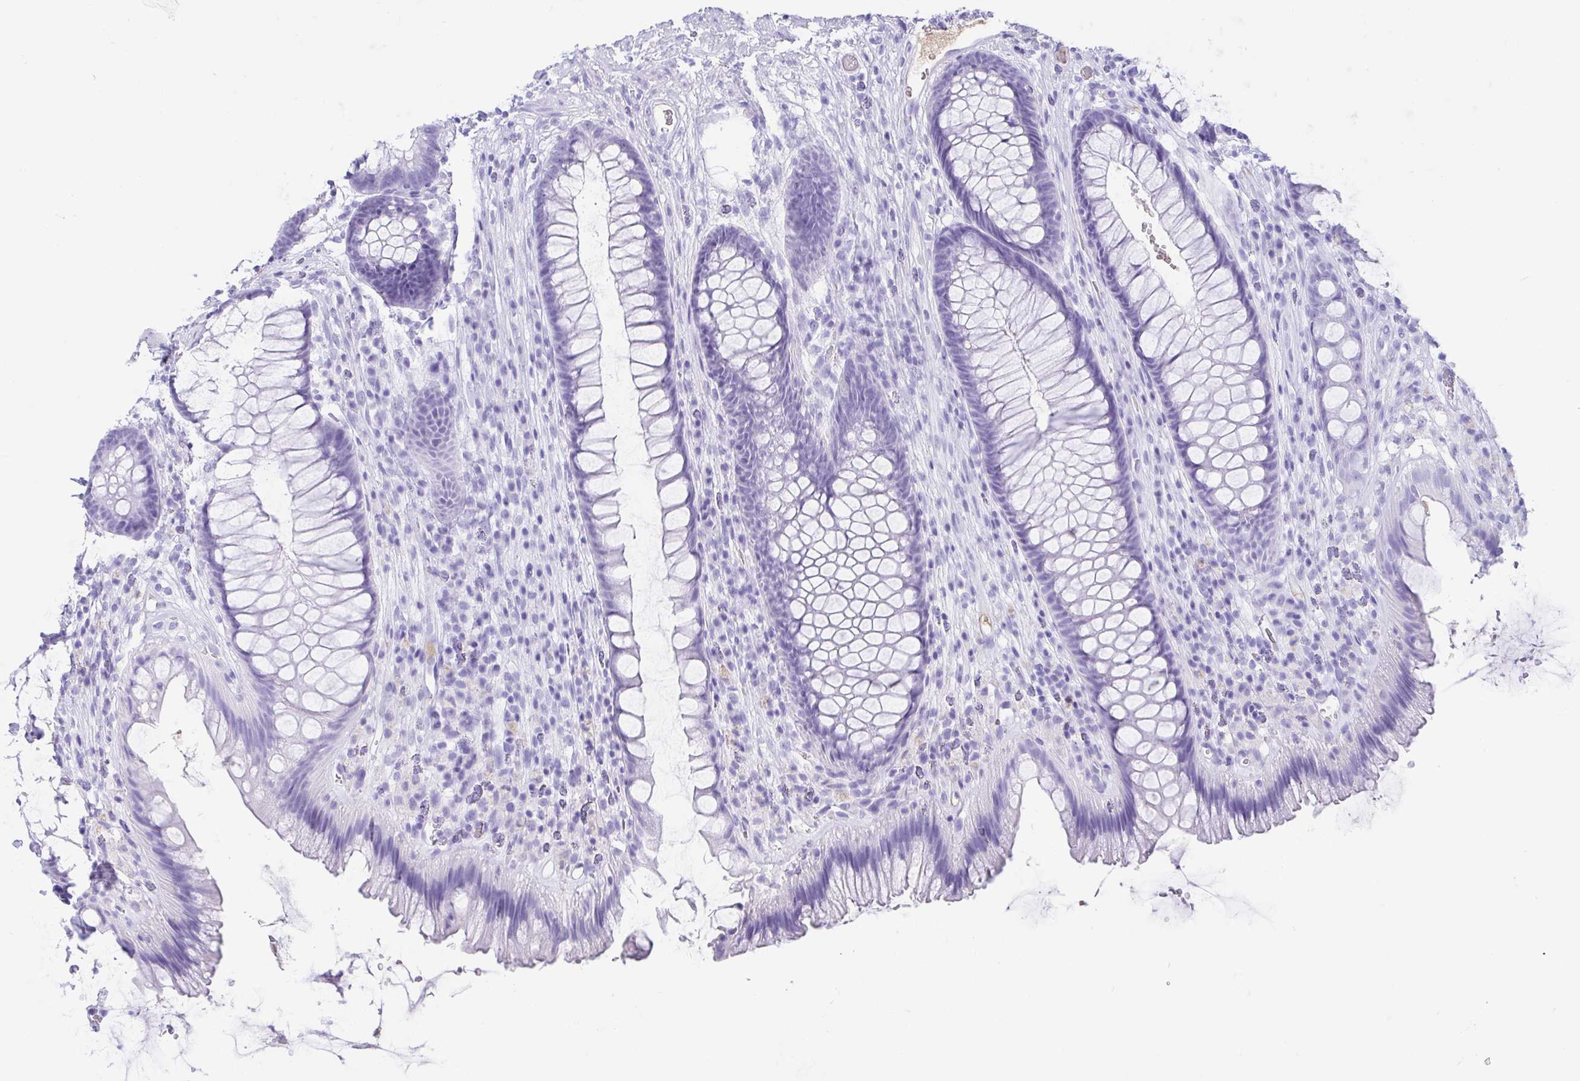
{"staining": {"intensity": "negative", "quantity": "none", "location": "none"}, "tissue": "rectum", "cell_type": "Glandular cells", "image_type": "normal", "snomed": [{"axis": "morphology", "description": "Normal tissue, NOS"}, {"axis": "topography", "description": "Rectum"}], "caption": "IHC histopathology image of unremarkable rectum: rectum stained with DAB reveals no significant protein staining in glandular cells.", "gene": "GKN1", "patient": {"sex": "male", "age": 53}}